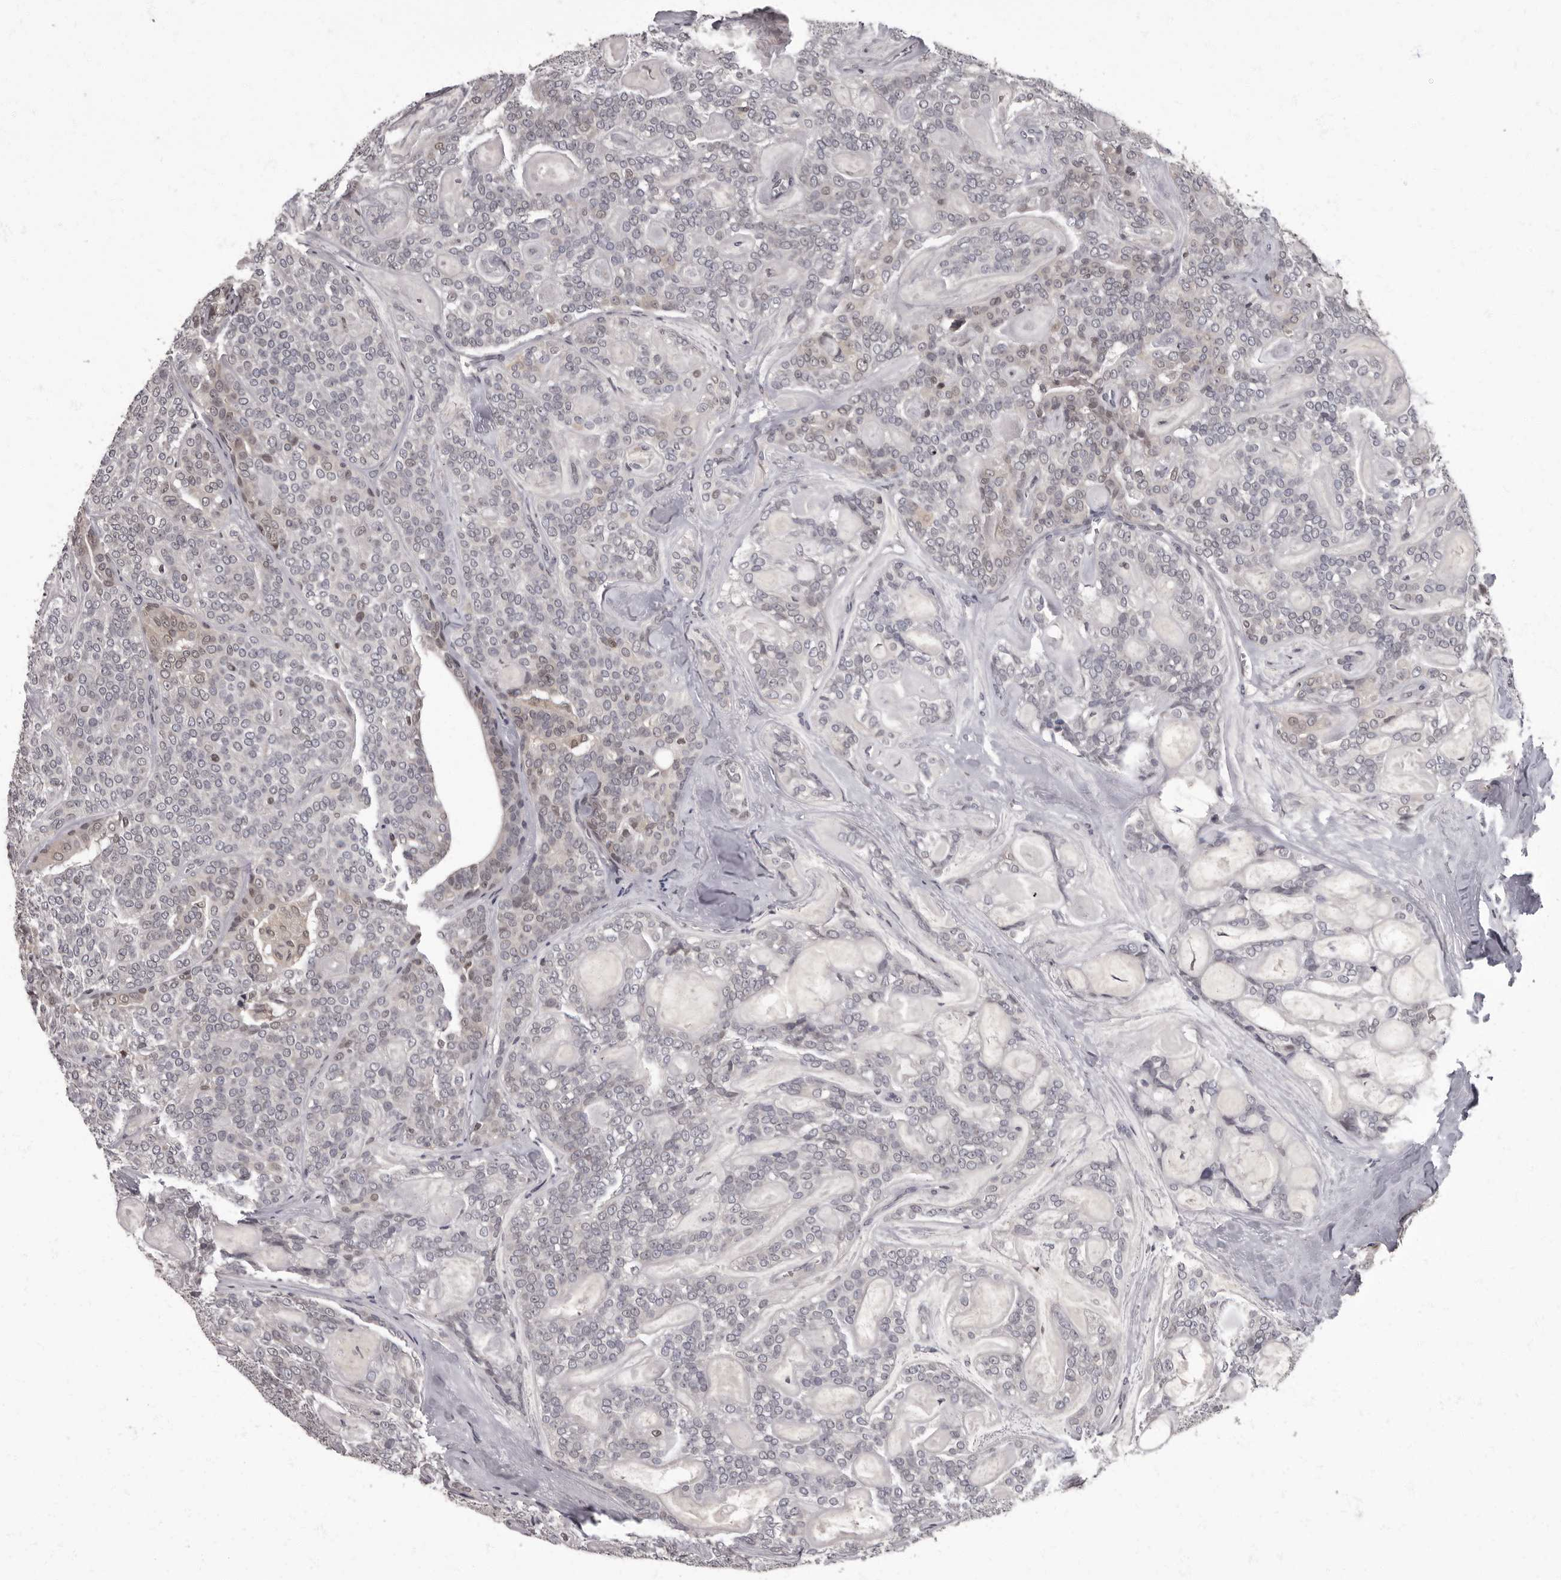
{"staining": {"intensity": "negative", "quantity": "none", "location": "none"}, "tissue": "head and neck cancer", "cell_type": "Tumor cells", "image_type": "cancer", "snomed": [{"axis": "morphology", "description": "Adenocarcinoma, NOS"}, {"axis": "topography", "description": "Head-Neck"}], "caption": "This is an immunohistochemistry (IHC) micrograph of human head and neck cancer (adenocarcinoma). There is no expression in tumor cells.", "gene": "C1orf50", "patient": {"sex": "male", "age": 66}}